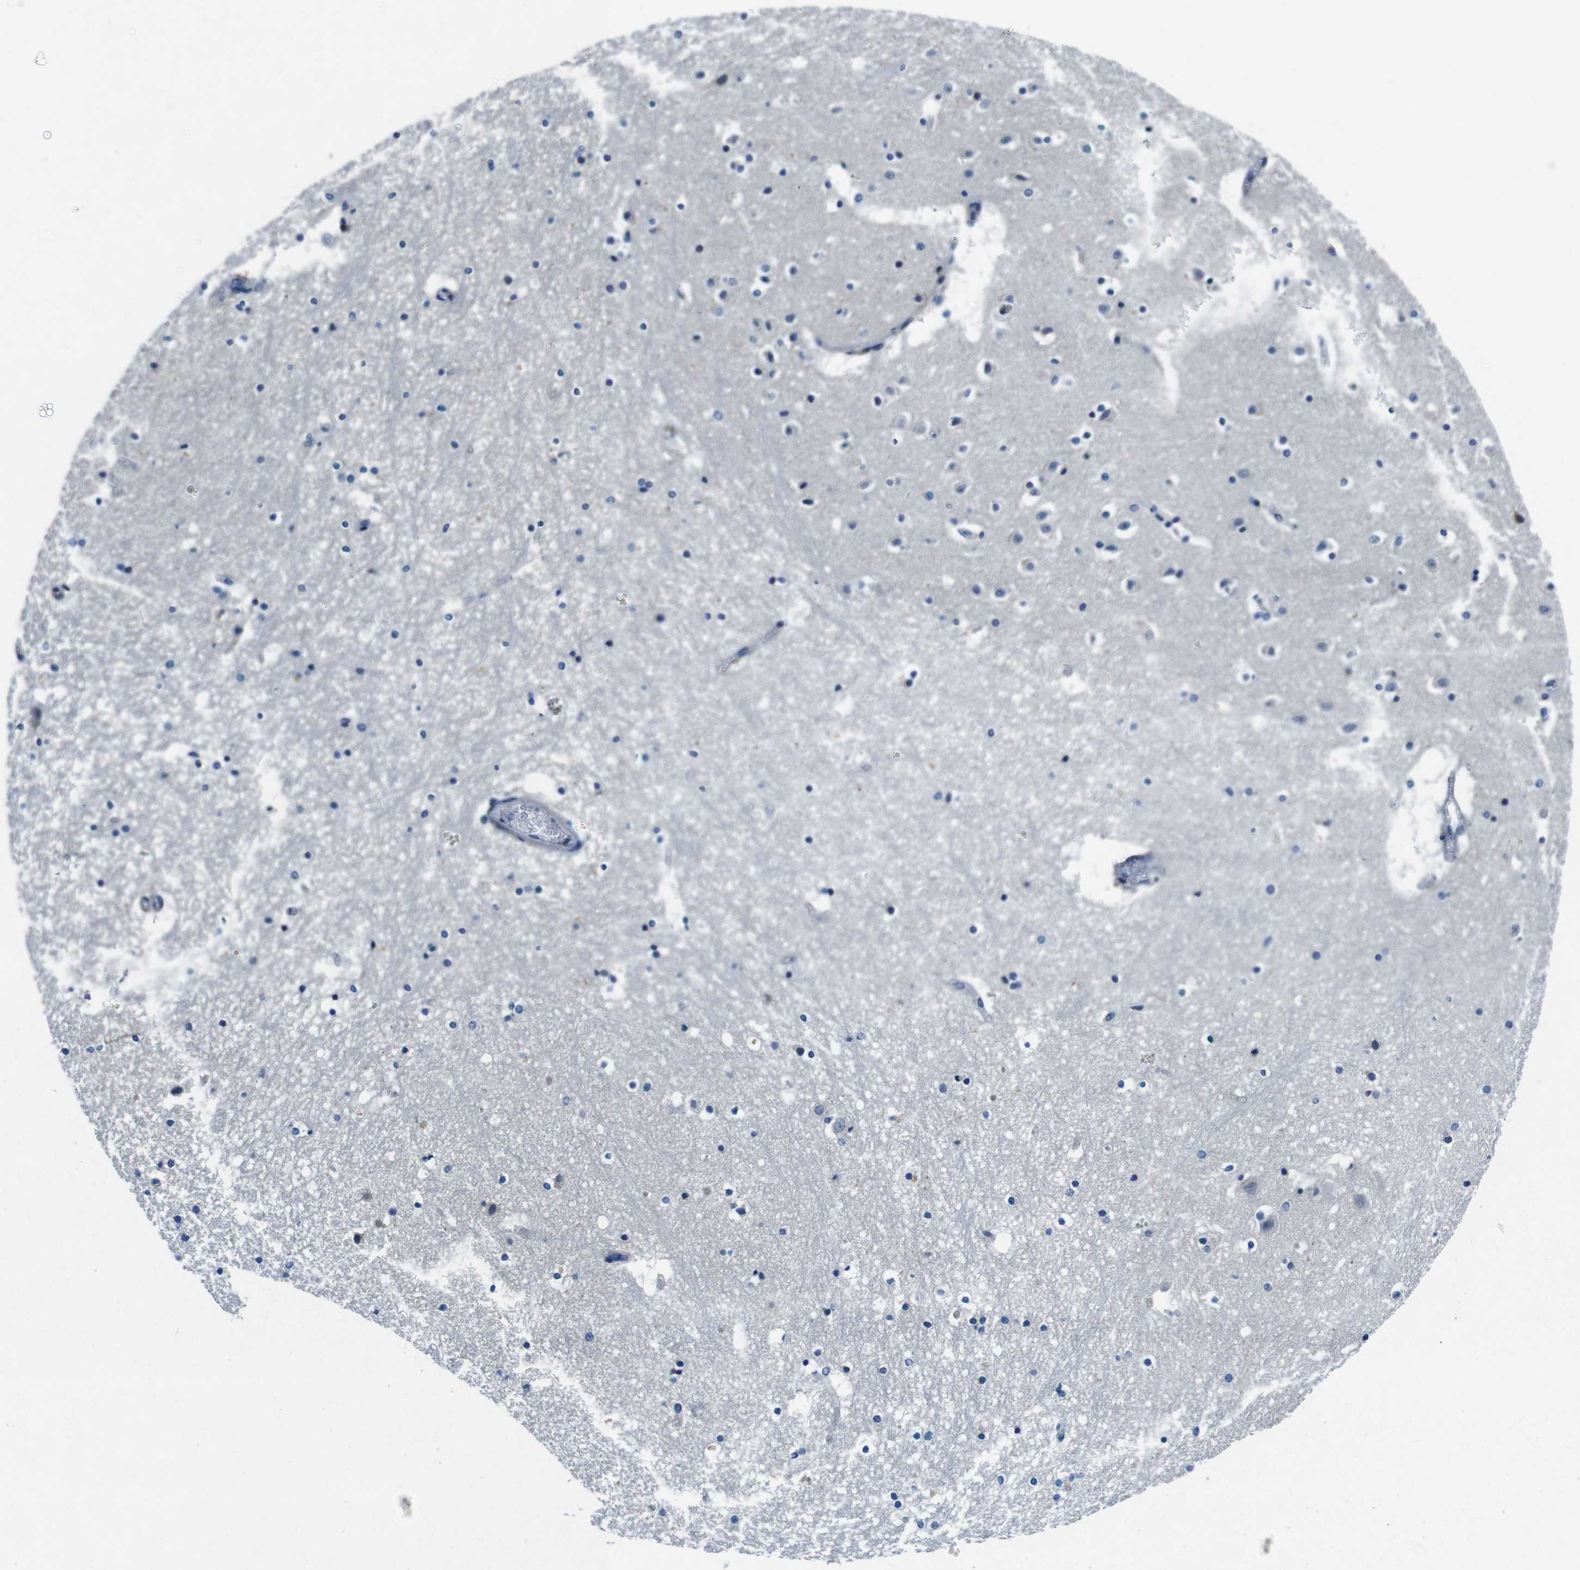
{"staining": {"intensity": "negative", "quantity": "none", "location": "none"}, "tissue": "hippocampus", "cell_type": "Glial cells", "image_type": "normal", "snomed": [{"axis": "morphology", "description": "Normal tissue, NOS"}, {"axis": "topography", "description": "Hippocampus"}], "caption": "Immunohistochemistry image of unremarkable hippocampus: human hippocampus stained with DAB shows no significant protein expression in glial cells.", "gene": "CASQ1", "patient": {"sex": "male", "age": 45}}